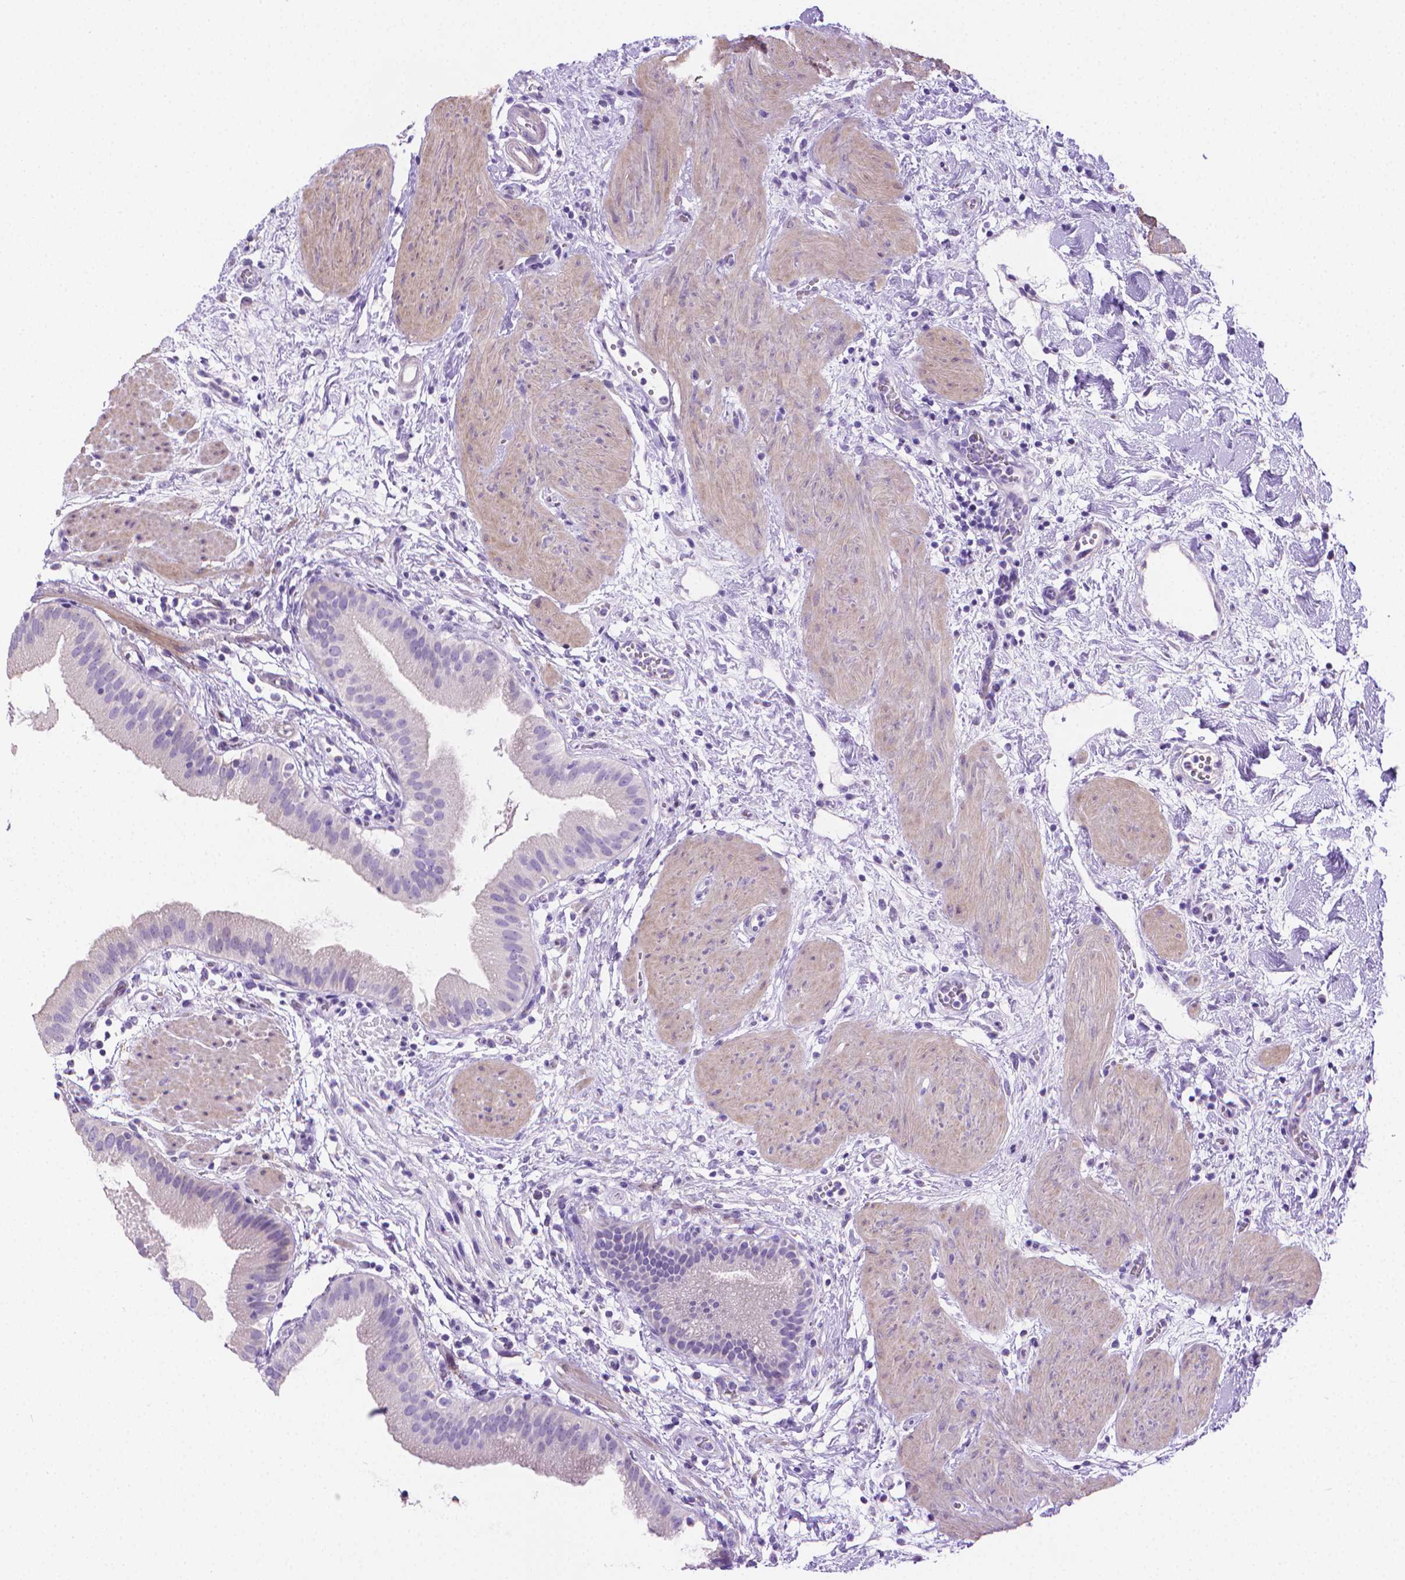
{"staining": {"intensity": "negative", "quantity": "none", "location": "none"}, "tissue": "gallbladder", "cell_type": "Glandular cells", "image_type": "normal", "snomed": [{"axis": "morphology", "description": "Normal tissue, NOS"}, {"axis": "topography", "description": "Gallbladder"}], "caption": "High power microscopy histopathology image of an immunohistochemistry (IHC) photomicrograph of unremarkable gallbladder, revealing no significant staining in glandular cells.", "gene": "PNMA2", "patient": {"sex": "female", "age": 65}}